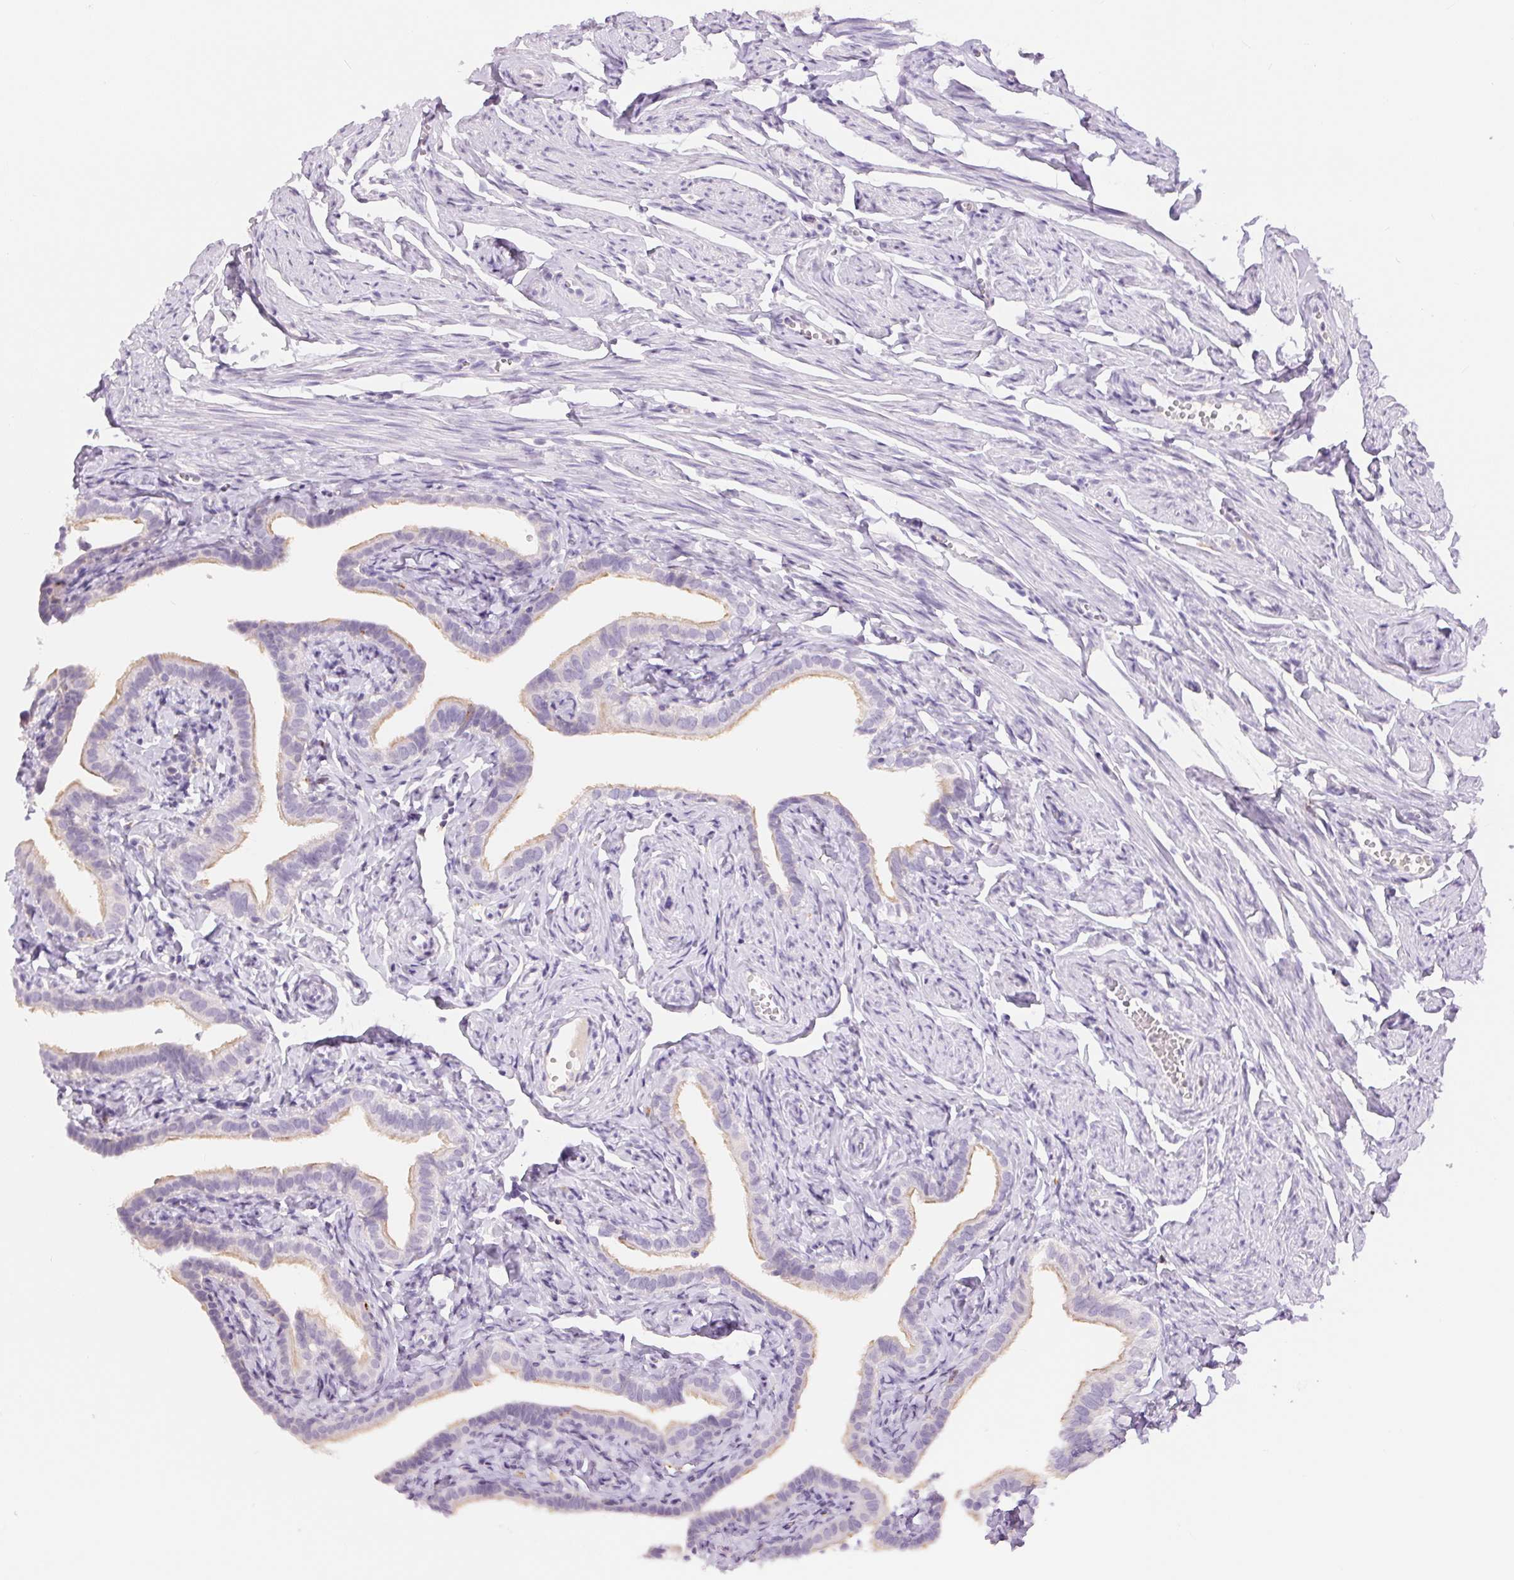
{"staining": {"intensity": "weak", "quantity": "25%-75%", "location": "cytoplasmic/membranous"}, "tissue": "fallopian tube", "cell_type": "Glandular cells", "image_type": "normal", "snomed": [{"axis": "morphology", "description": "Normal tissue, NOS"}, {"axis": "topography", "description": "Fallopian tube"}], "caption": "A brown stain shows weak cytoplasmic/membranous expression of a protein in glandular cells of unremarkable fallopian tube. (IHC, brightfield microscopy, high magnification).", "gene": "PNLIPRP3", "patient": {"sex": "female", "age": 41}}